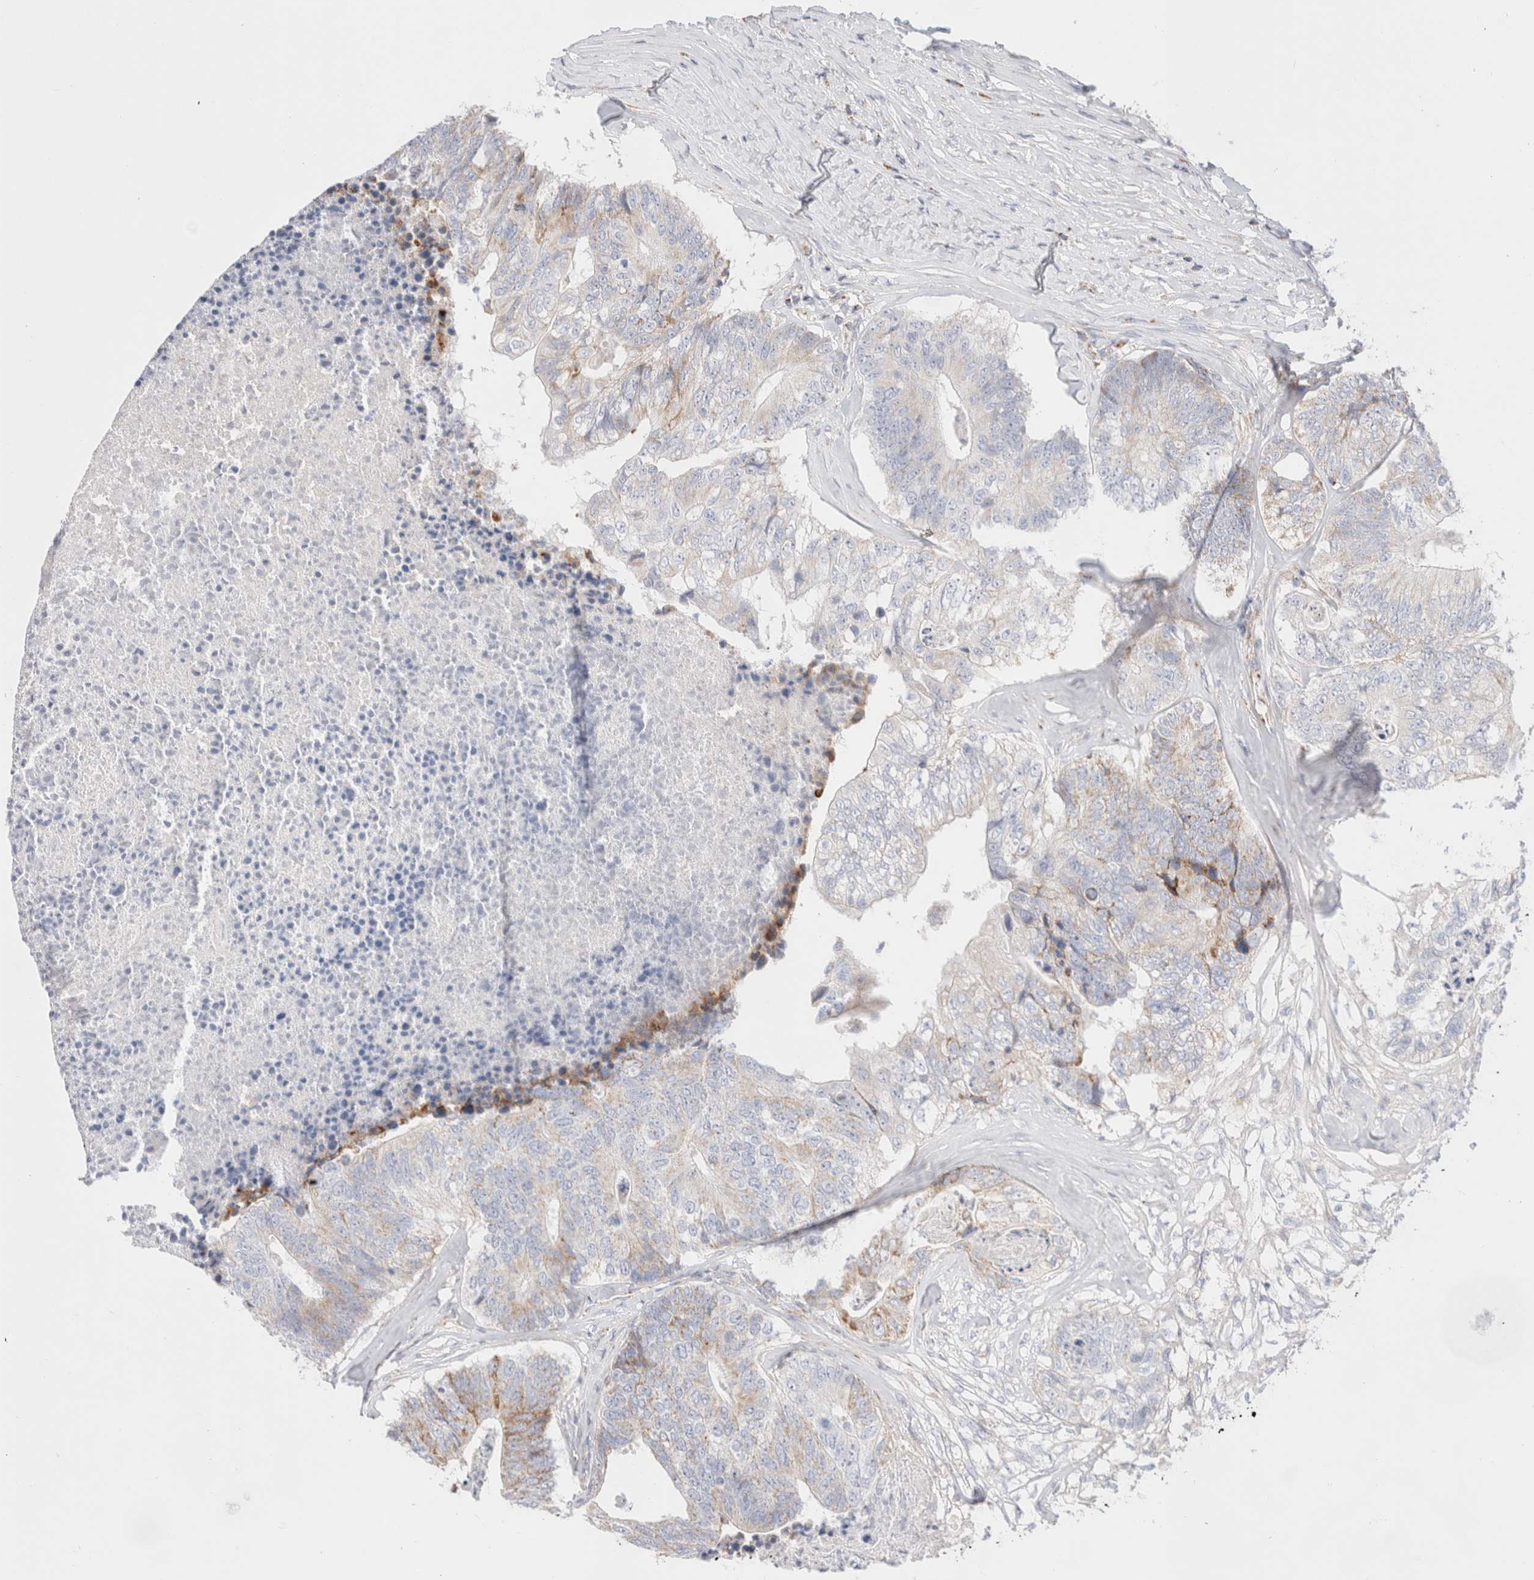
{"staining": {"intensity": "moderate", "quantity": "<25%", "location": "cytoplasmic/membranous"}, "tissue": "colorectal cancer", "cell_type": "Tumor cells", "image_type": "cancer", "snomed": [{"axis": "morphology", "description": "Adenocarcinoma, NOS"}, {"axis": "topography", "description": "Colon"}], "caption": "Immunohistochemical staining of human colorectal adenocarcinoma reveals low levels of moderate cytoplasmic/membranous expression in about <25% of tumor cells. The staining was performed using DAB, with brown indicating positive protein expression. Nuclei are stained blue with hematoxylin.", "gene": "ATP6V1C1", "patient": {"sex": "female", "age": 67}}